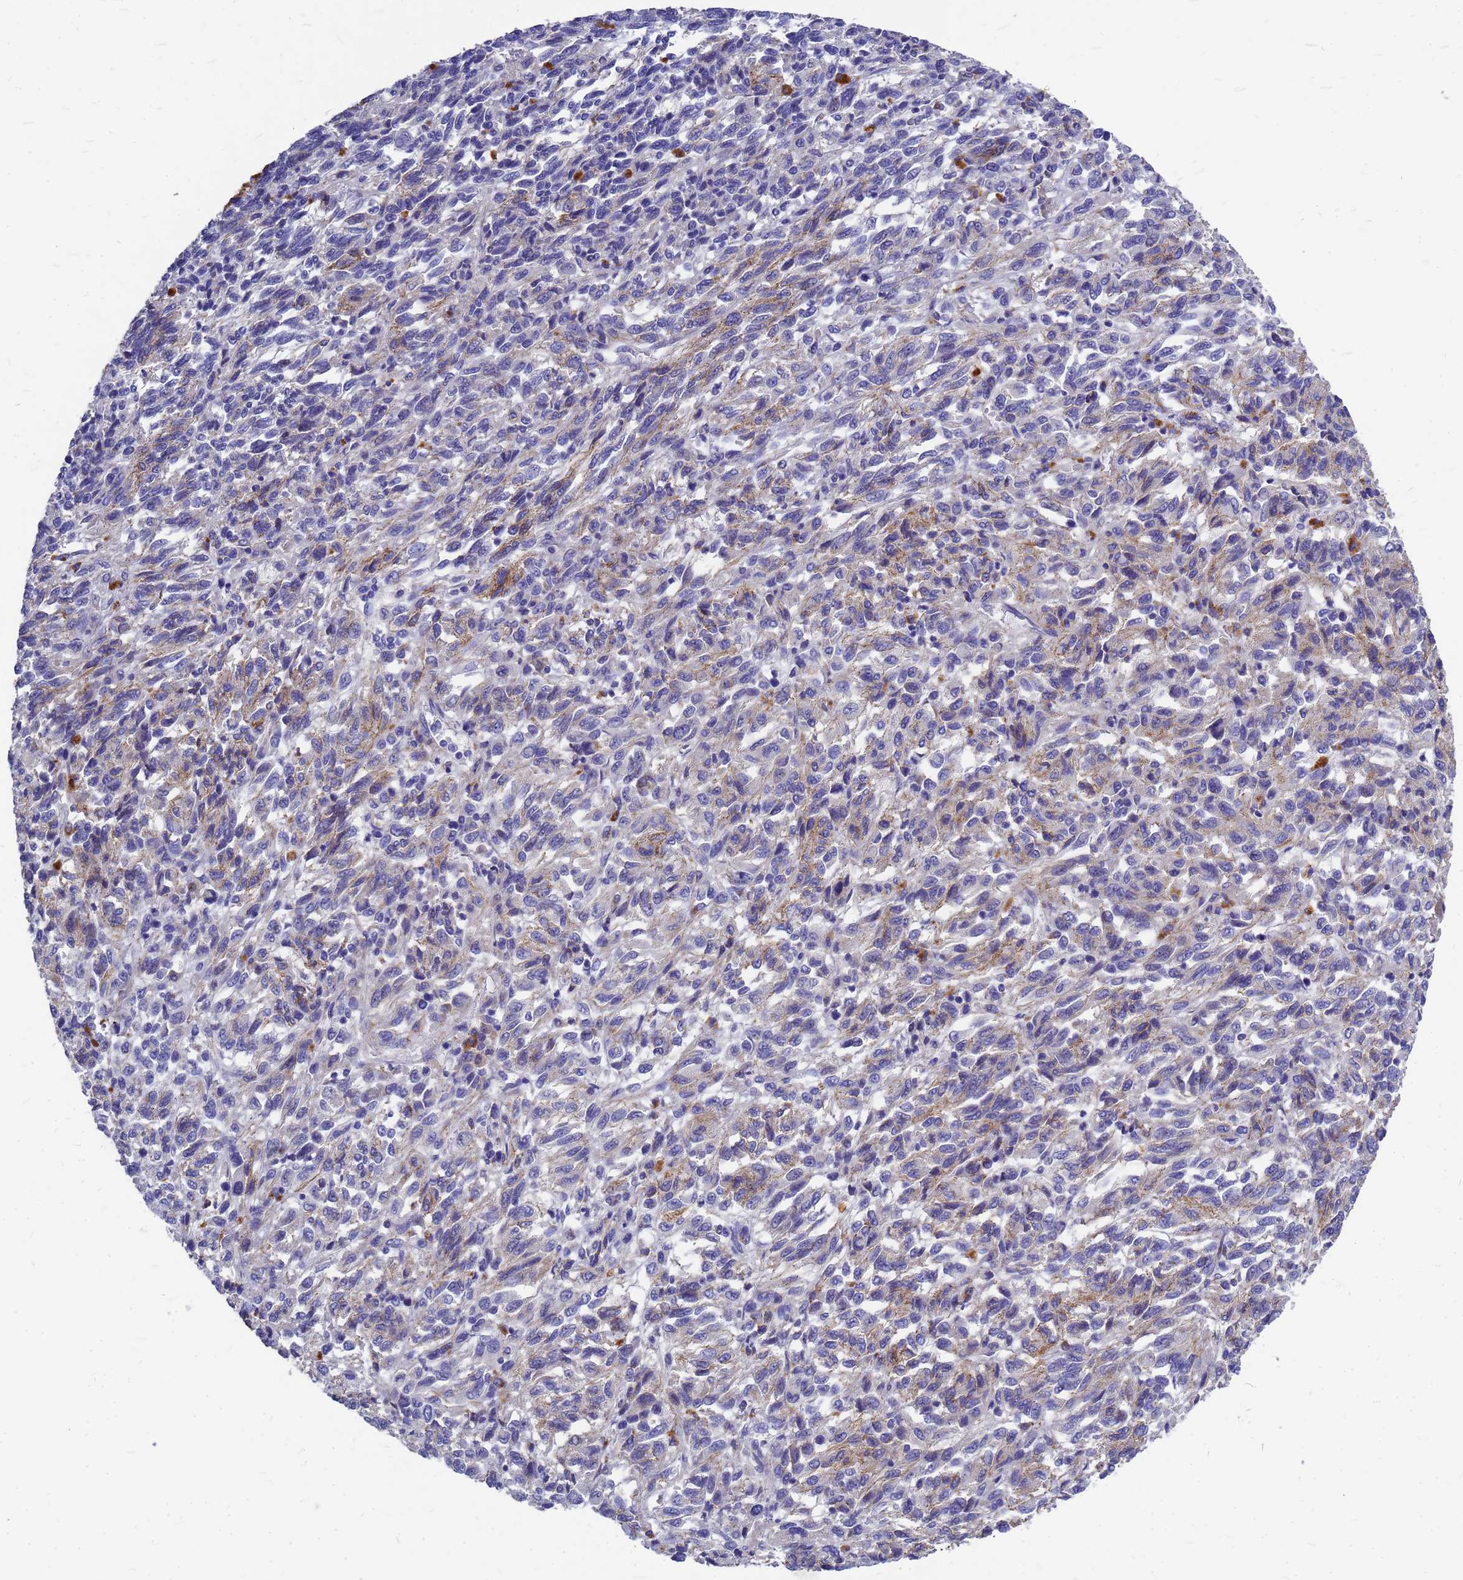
{"staining": {"intensity": "weak", "quantity": "<25%", "location": "cytoplasmic/membranous"}, "tissue": "melanoma", "cell_type": "Tumor cells", "image_type": "cancer", "snomed": [{"axis": "morphology", "description": "Malignant melanoma, Metastatic site"}, {"axis": "topography", "description": "Lung"}], "caption": "This is an immunohistochemistry (IHC) image of melanoma. There is no staining in tumor cells.", "gene": "FBXW5", "patient": {"sex": "male", "age": 64}}